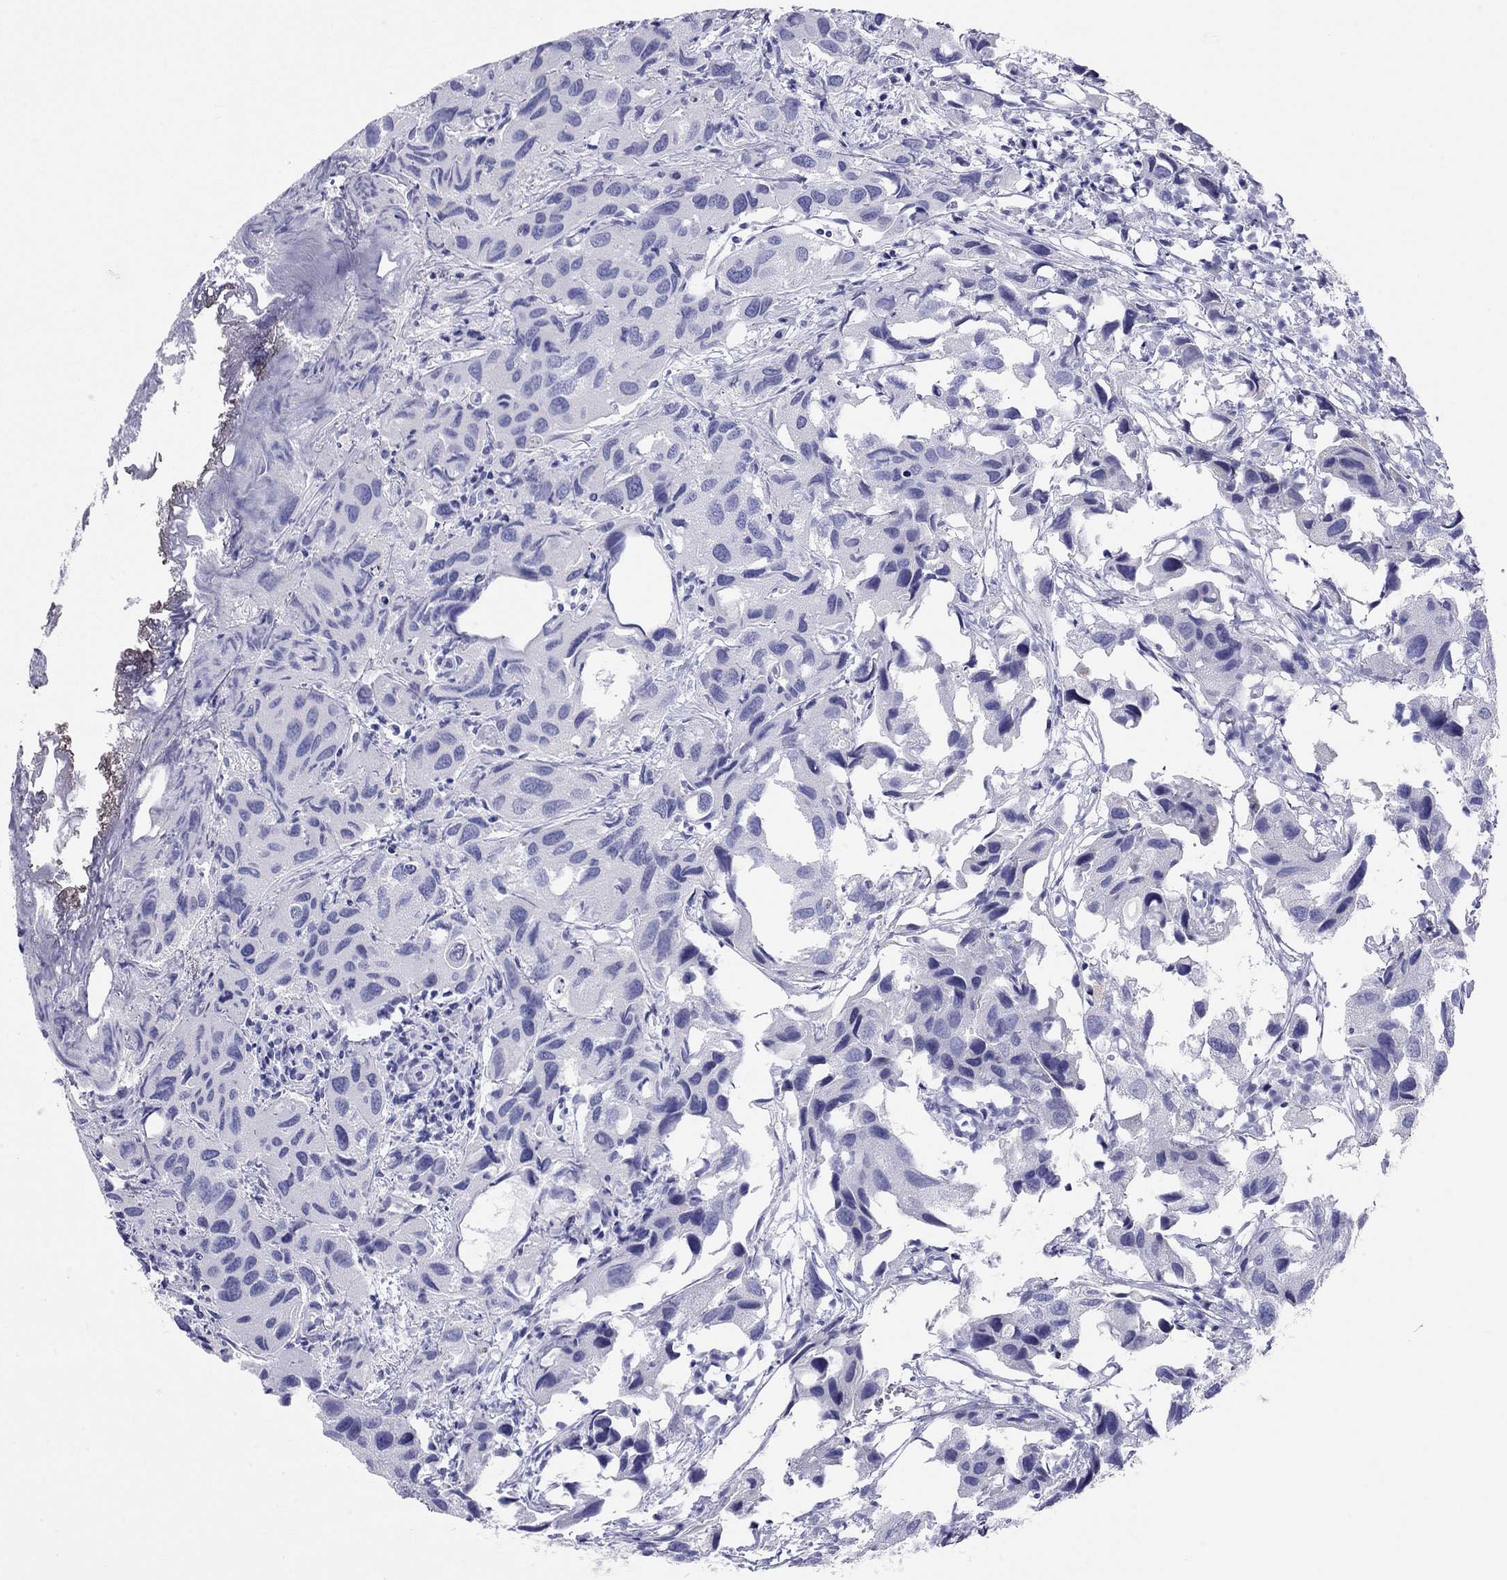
{"staining": {"intensity": "negative", "quantity": "none", "location": "none"}, "tissue": "urothelial cancer", "cell_type": "Tumor cells", "image_type": "cancer", "snomed": [{"axis": "morphology", "description": "Urothelial carcinoma, High grade"}, {"axis": "topography", "description": "Urinary bladder"}], "caption": "DAB (3,3'-diaminobenzidine) immunohistochemical staining of urothelial carcinoma (high-grade) demonstrates no significant staining in tumor cells.", "gene": "DPY19L2", "patient": {"sex": "male", "age": 79}}